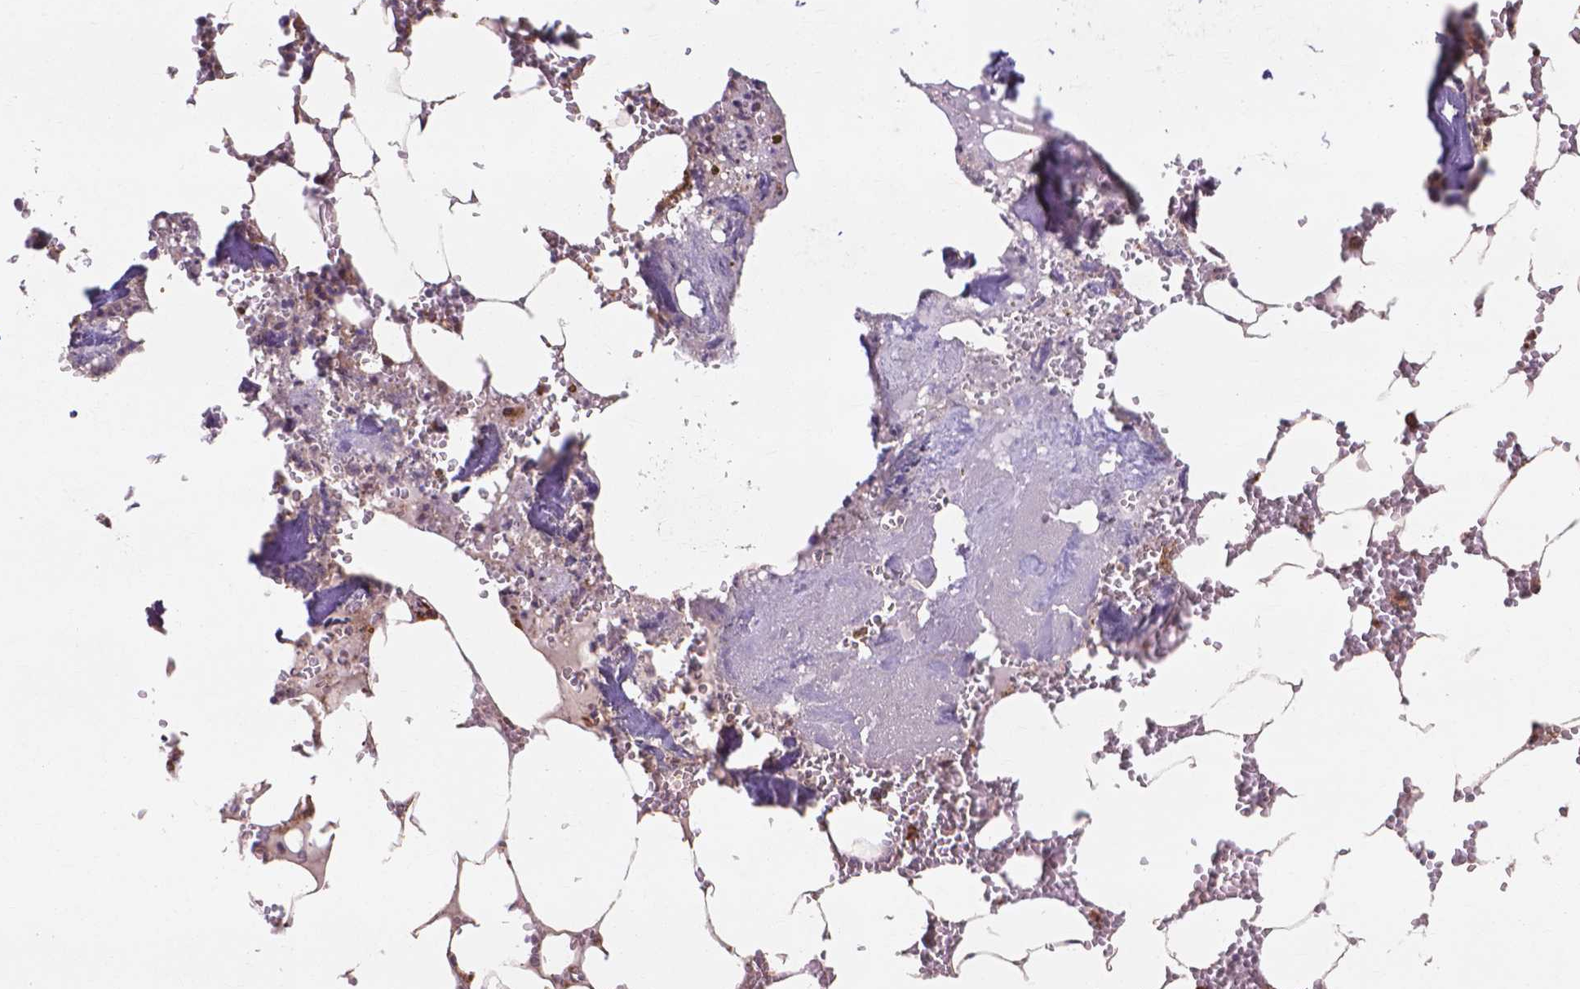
{"staining": {"intensity": "strong", "quantity": ">75%", "location": "cytoplasmic/membranous"}, "tissue": "bone marrow", "cell_type": "Hematopoietic cells", "image_type": "normal", "snomed": [{"axis": "morphology", "description": "Normal tissue, NOS"}, {"axis": "topography", "description": "Bone marrow"}], "caption": "Benign bone marrow demonstrates strong cytoplasmic/membranous positivity in approximately >75% of hematopoietic cells, visualized by immunohistochemistry.", "gene": "TAB2", "patient": {"sex": "male", "age": 54}}